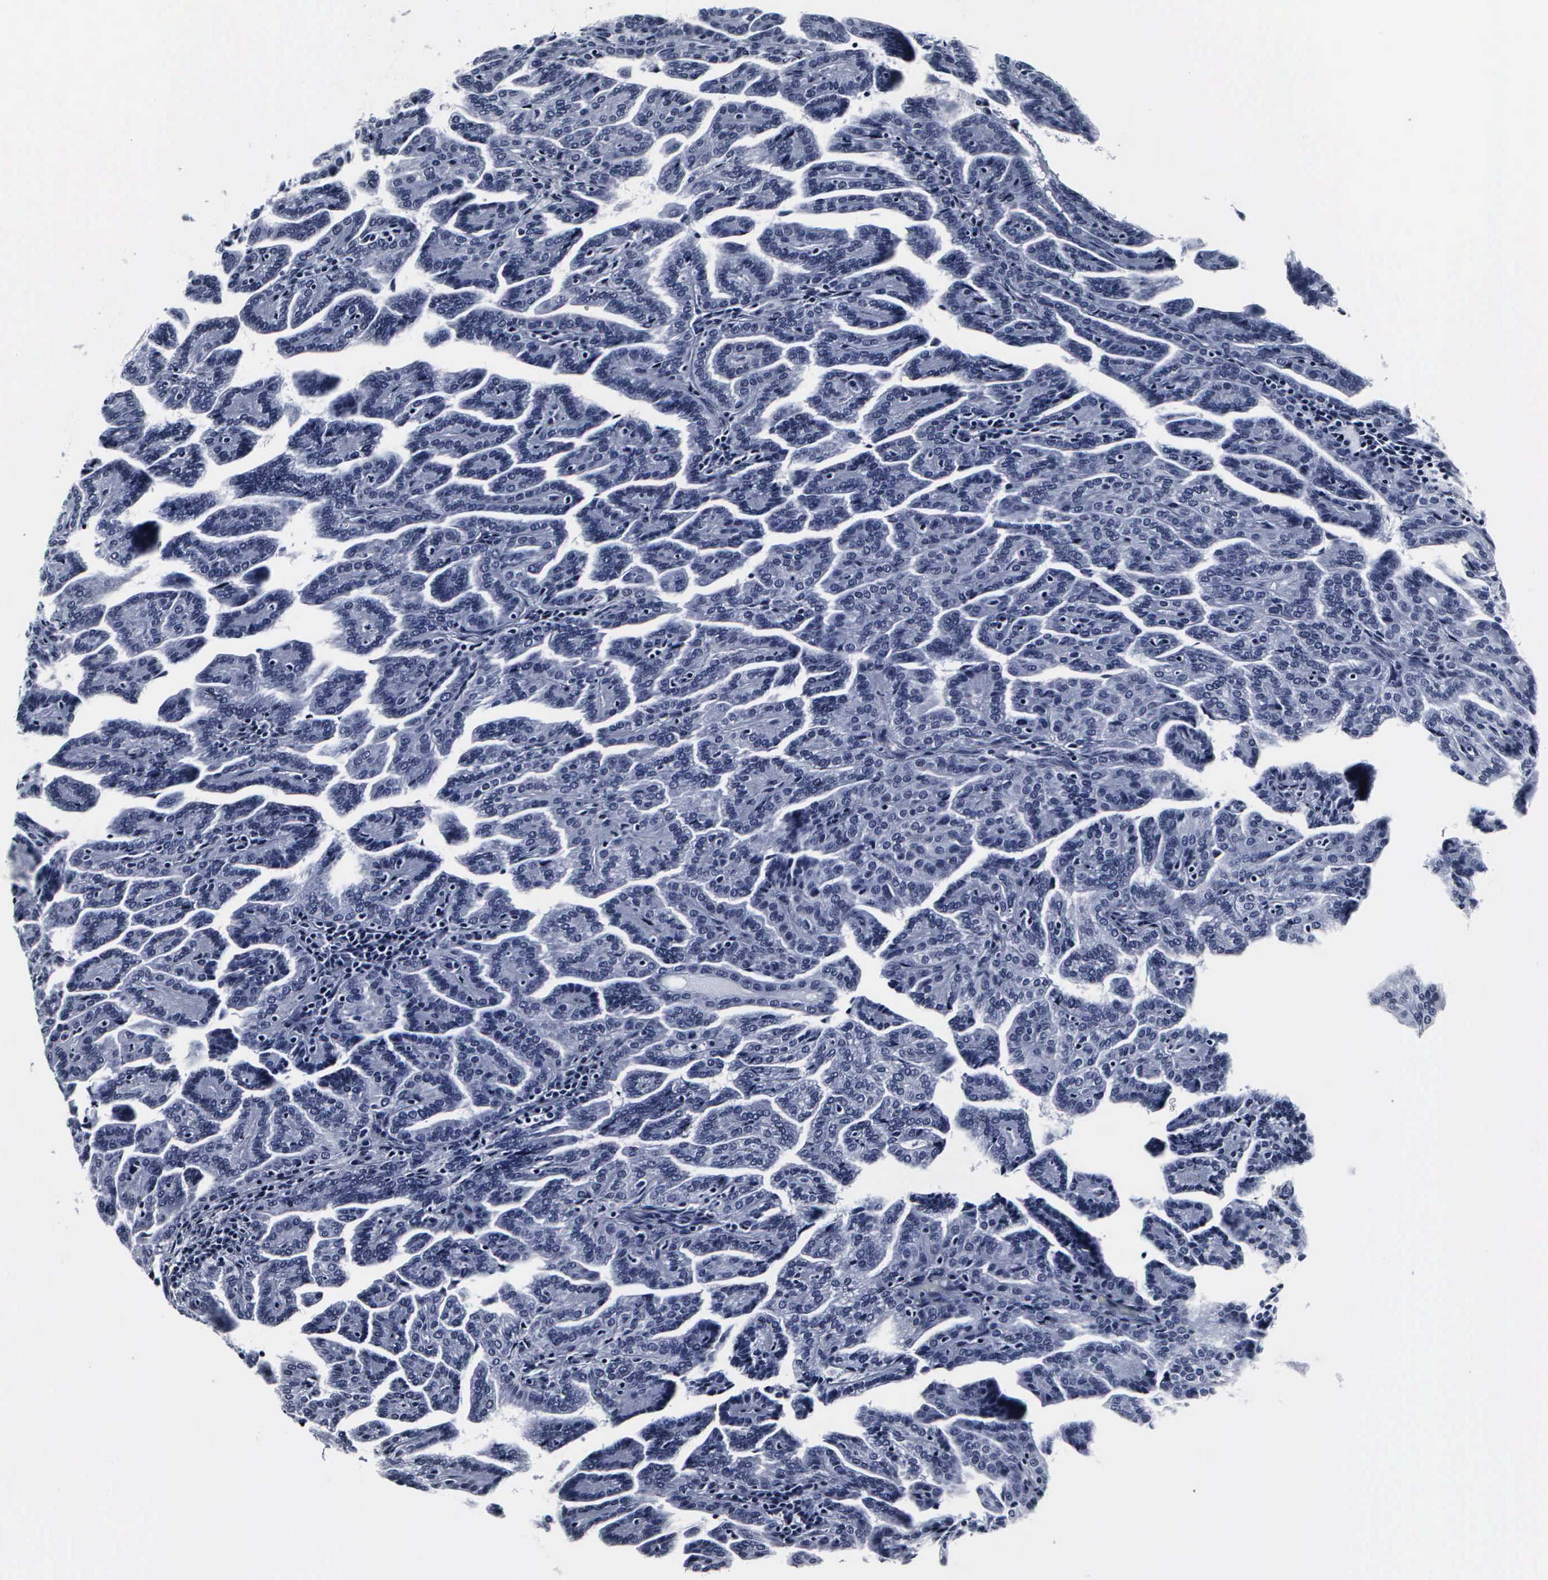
{"staining": {"intensity": "negative", "quantity": "none", "location": "none"}, "tissue": "renal cancer", "cell_type": "Tumor cells", "image_type": "cancer", "snomed": [{"axis": "morphology", "description": "Adenocarcinoma, NOS"}, {"axis": "topography", "description": "Kidney"}], "caption": "An image of human adenocarcinoma (renal) is negative for staining in tumor cells. Nuclei are stained in blue.", "gene": "DGCR2", "patient": {"sex": "male", "age": 61}}